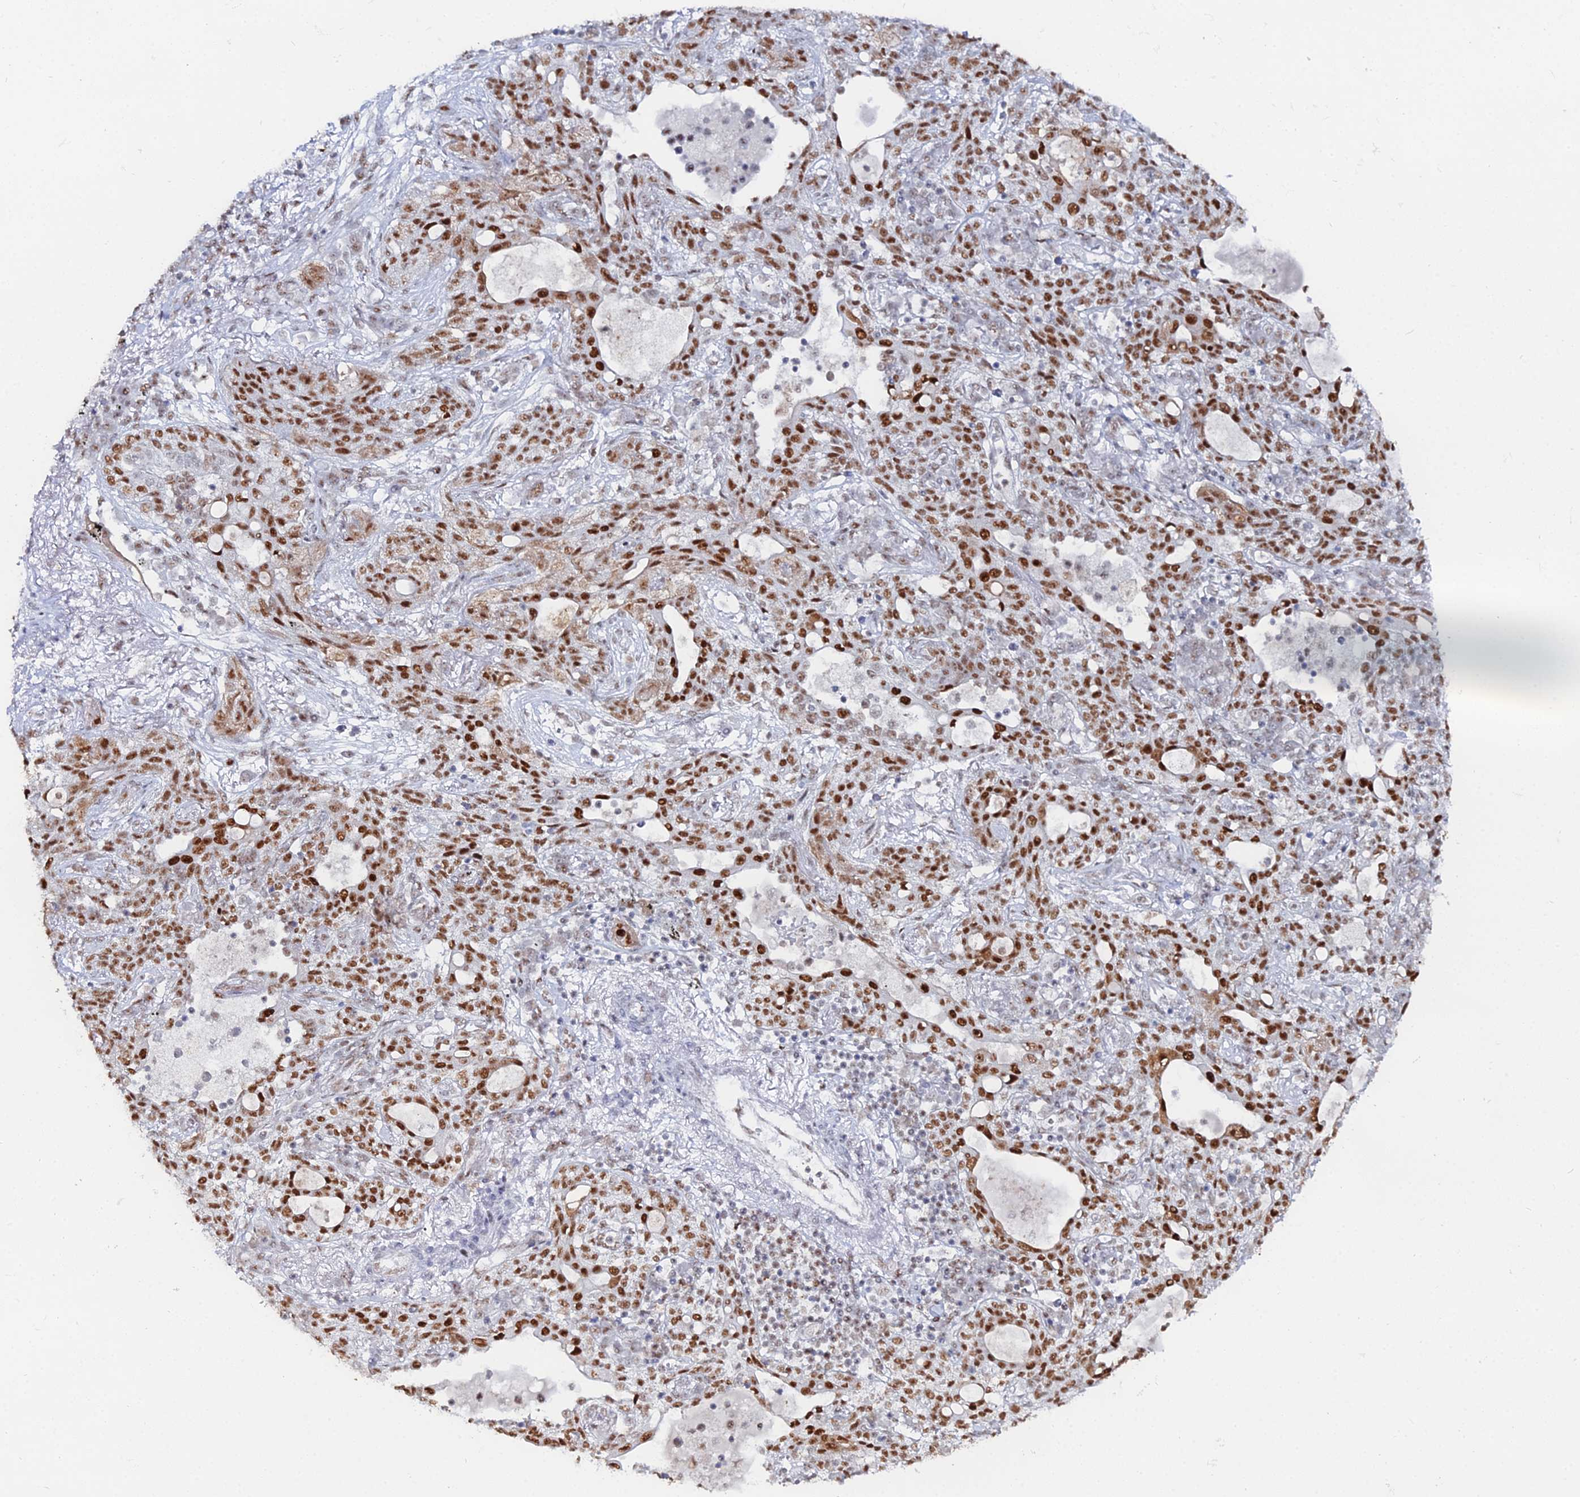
{"staining": {"intensity": "moderate", "quantity": ">75%", "location": "nuclear"}, "tissue": "lung cancer", "cell_type": "Tumor cells", "image_type": "cancer", "snomed": [{"axis": "morphology", "description": "Squamous cell carcinoma, NOS"}, {"axis": "topography", "description": "Lung"}], "caption": "IHC (DAB (3,3'-diaminobenzidine)) staining of human squamous cell carcinoma (lung) reveals moderate nuclear protein positivity in approximately >75% of tumor cells. Immunohistochemistry stains the protein of interest in brown and the nuclei are stained blue.", "gene": "GSC2", "patient": {"sex": "female", "age": 70}}